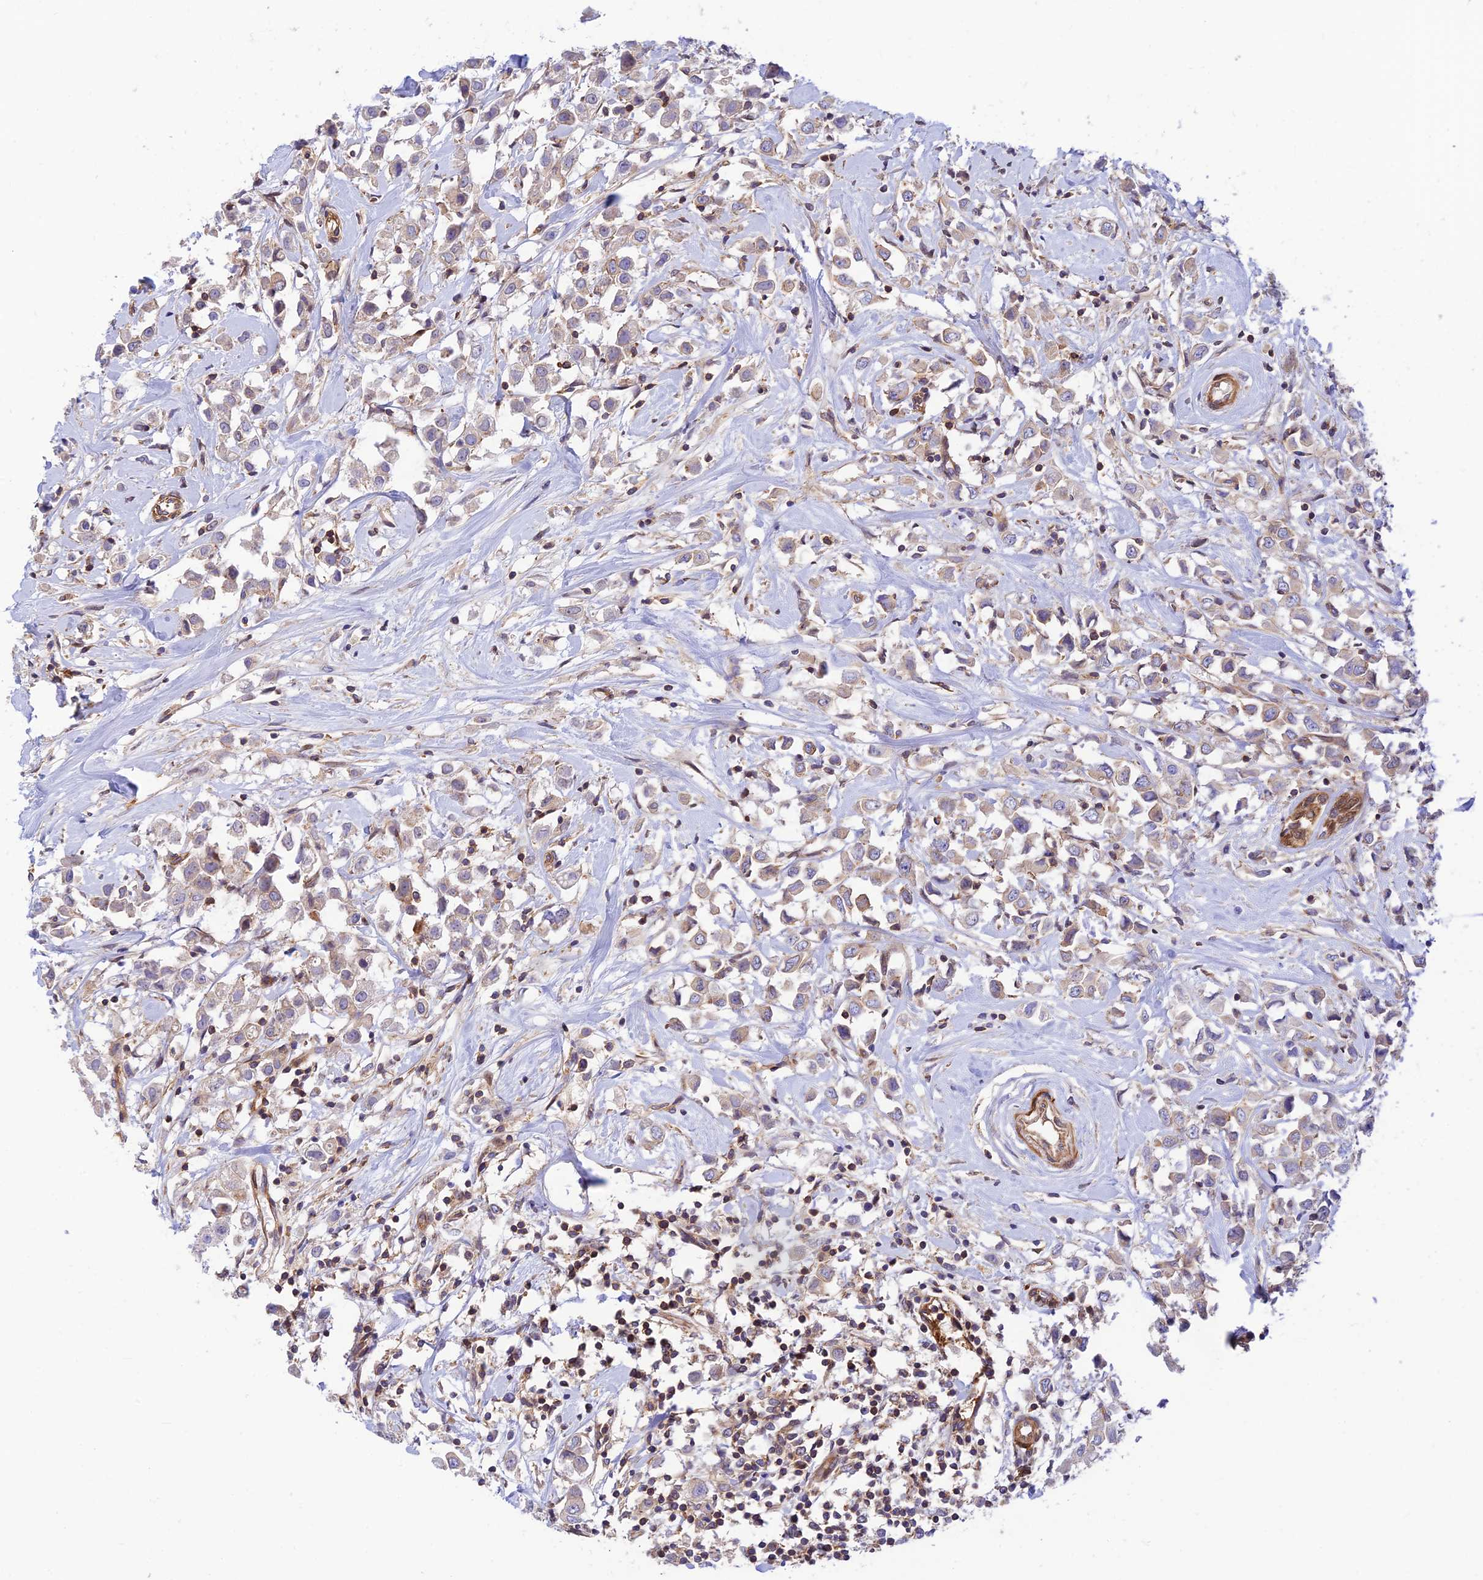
{"staining": {"intensity": "weak", "quantity": ">75%", "location": "cytoplasmic/membranous"}, "tissue": "breast cancer", "cell_type": "Tumor cells", "image_type": "cancer", "snomed": [{"axis": "morphology", "description": "Duct carcinoma"}, {"axis": "topography", "description": "Breast"}], "caption": "Immunohistochemical staining of human breast invasive ductal carcinoma reveals weak cytoplasmic/membranous protein staining in about >75% of tumor cells.", "gene": "PPP1R12C", "patient": {"sex": "female", "age": 61}}